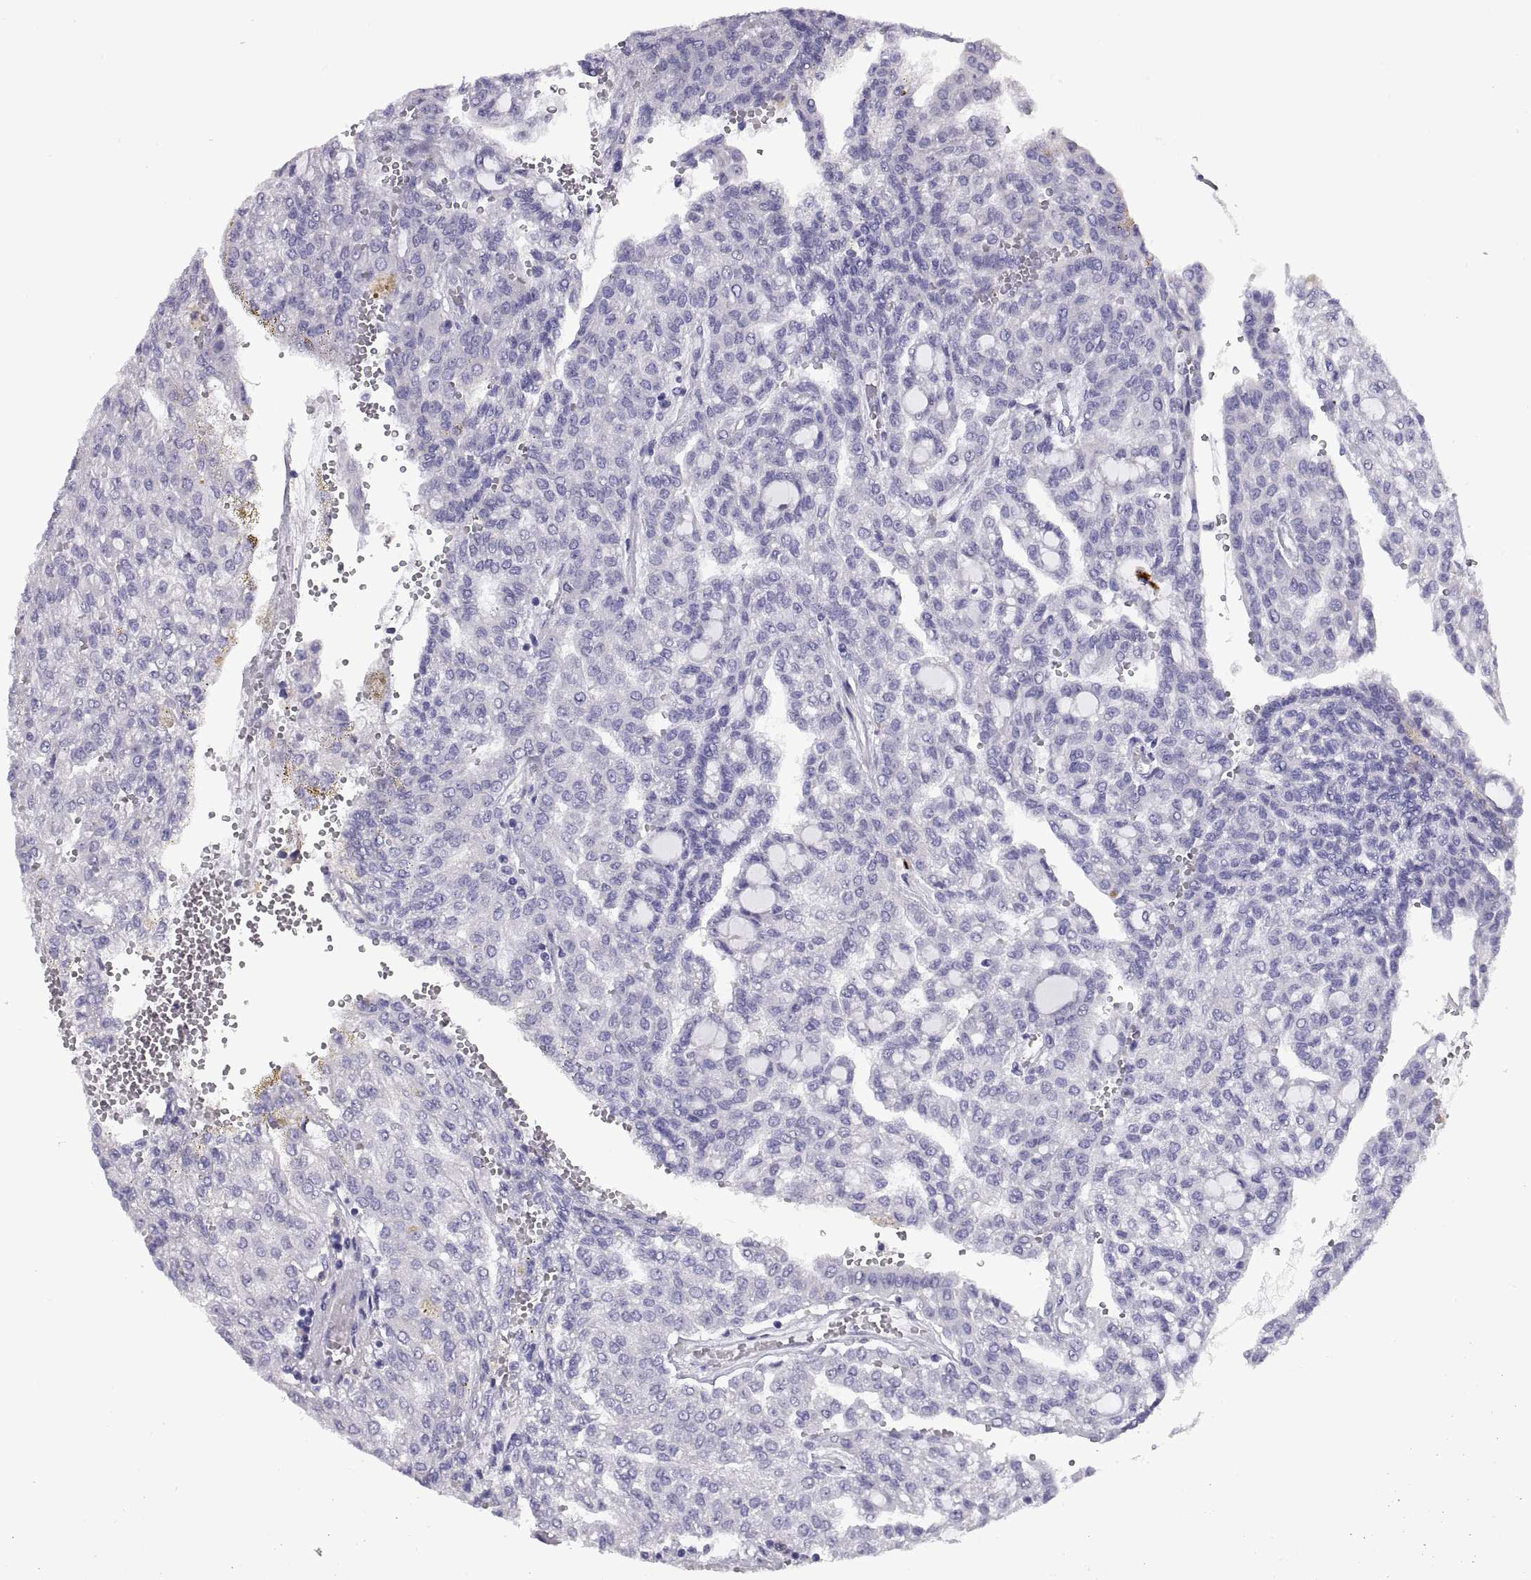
{"staining": {"intensity": "negative", "quantity": "none", "location": "none"}, "tissue": "renal cancer", "cell_type": "Tumor cells", "image_type": "cancer", "snomed": [{"axis": "morphology", "description": "Adenocarcinoma, NOS"}, {"axis": "topography", "description": "Kidney"}], "caption": "Tumor cells show no significant expression in adenocarcinoma (renal).", "gene": "RGS20", "patient": {"sex": "male", "age": 63}}